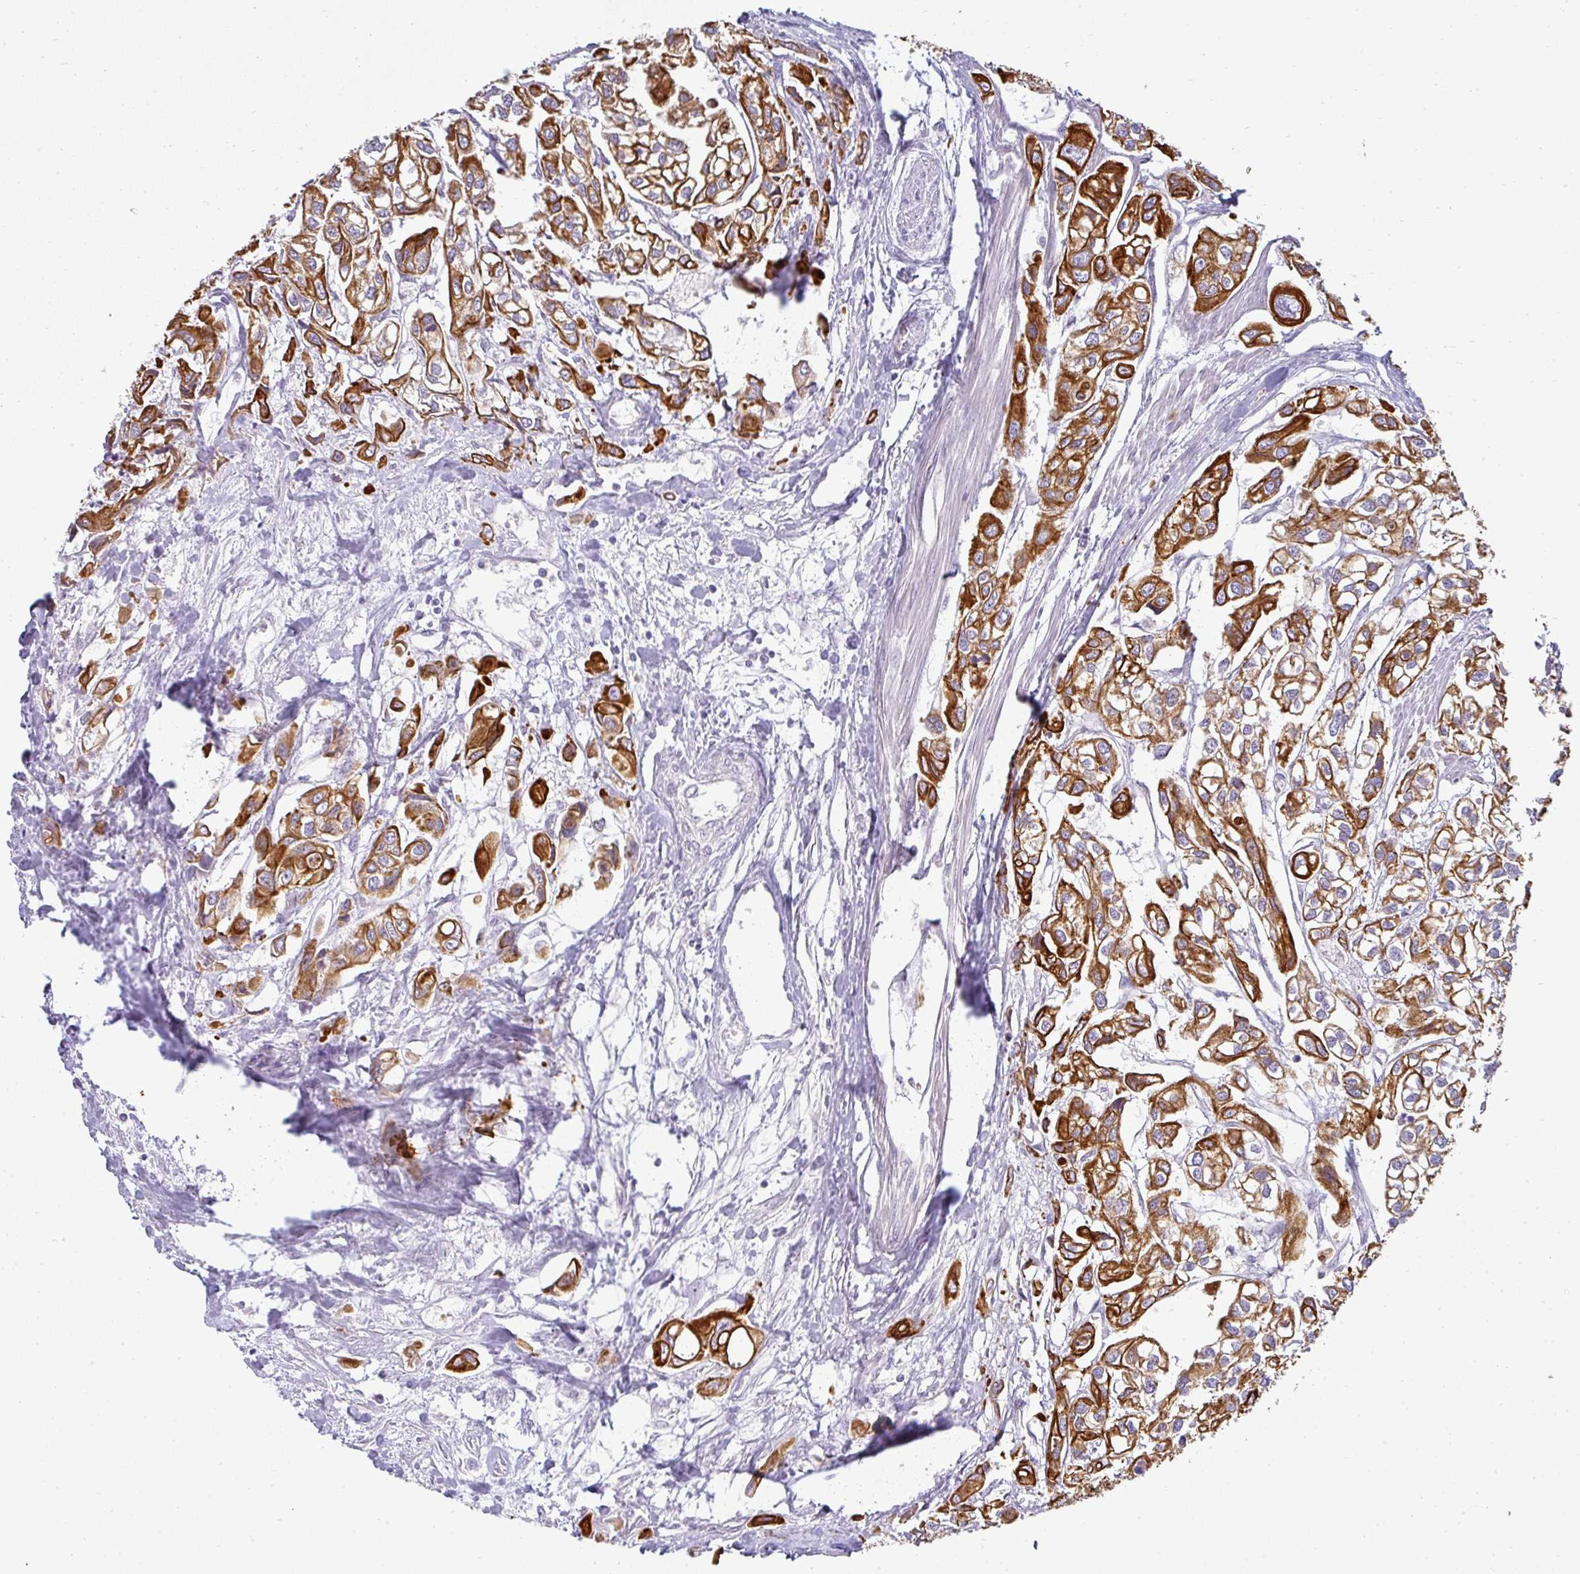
{"staining": {"intensity": "strong", "quantity": ">75%", "location": "cytoplasmic/membranous"}, "tissue": "urothelial cancer", "cell_type": "Tumor cells", "image_type": "cancer", "snomed": [{"axis": "morphology", "description": "Urothelial carcinoma, High grade"}, {"axis": "topography", "description": "Urinary bladder"}], "caption": "A photomicrograph showing strong cytoplasmic/membranous staining in approximately >75% of tumor cells in urothelial carcinoma (high-grade), as visualized by brown immunohistochemical staining.", "gene": "ASXL3", "patient": {"sex": "male", "age": 67}}